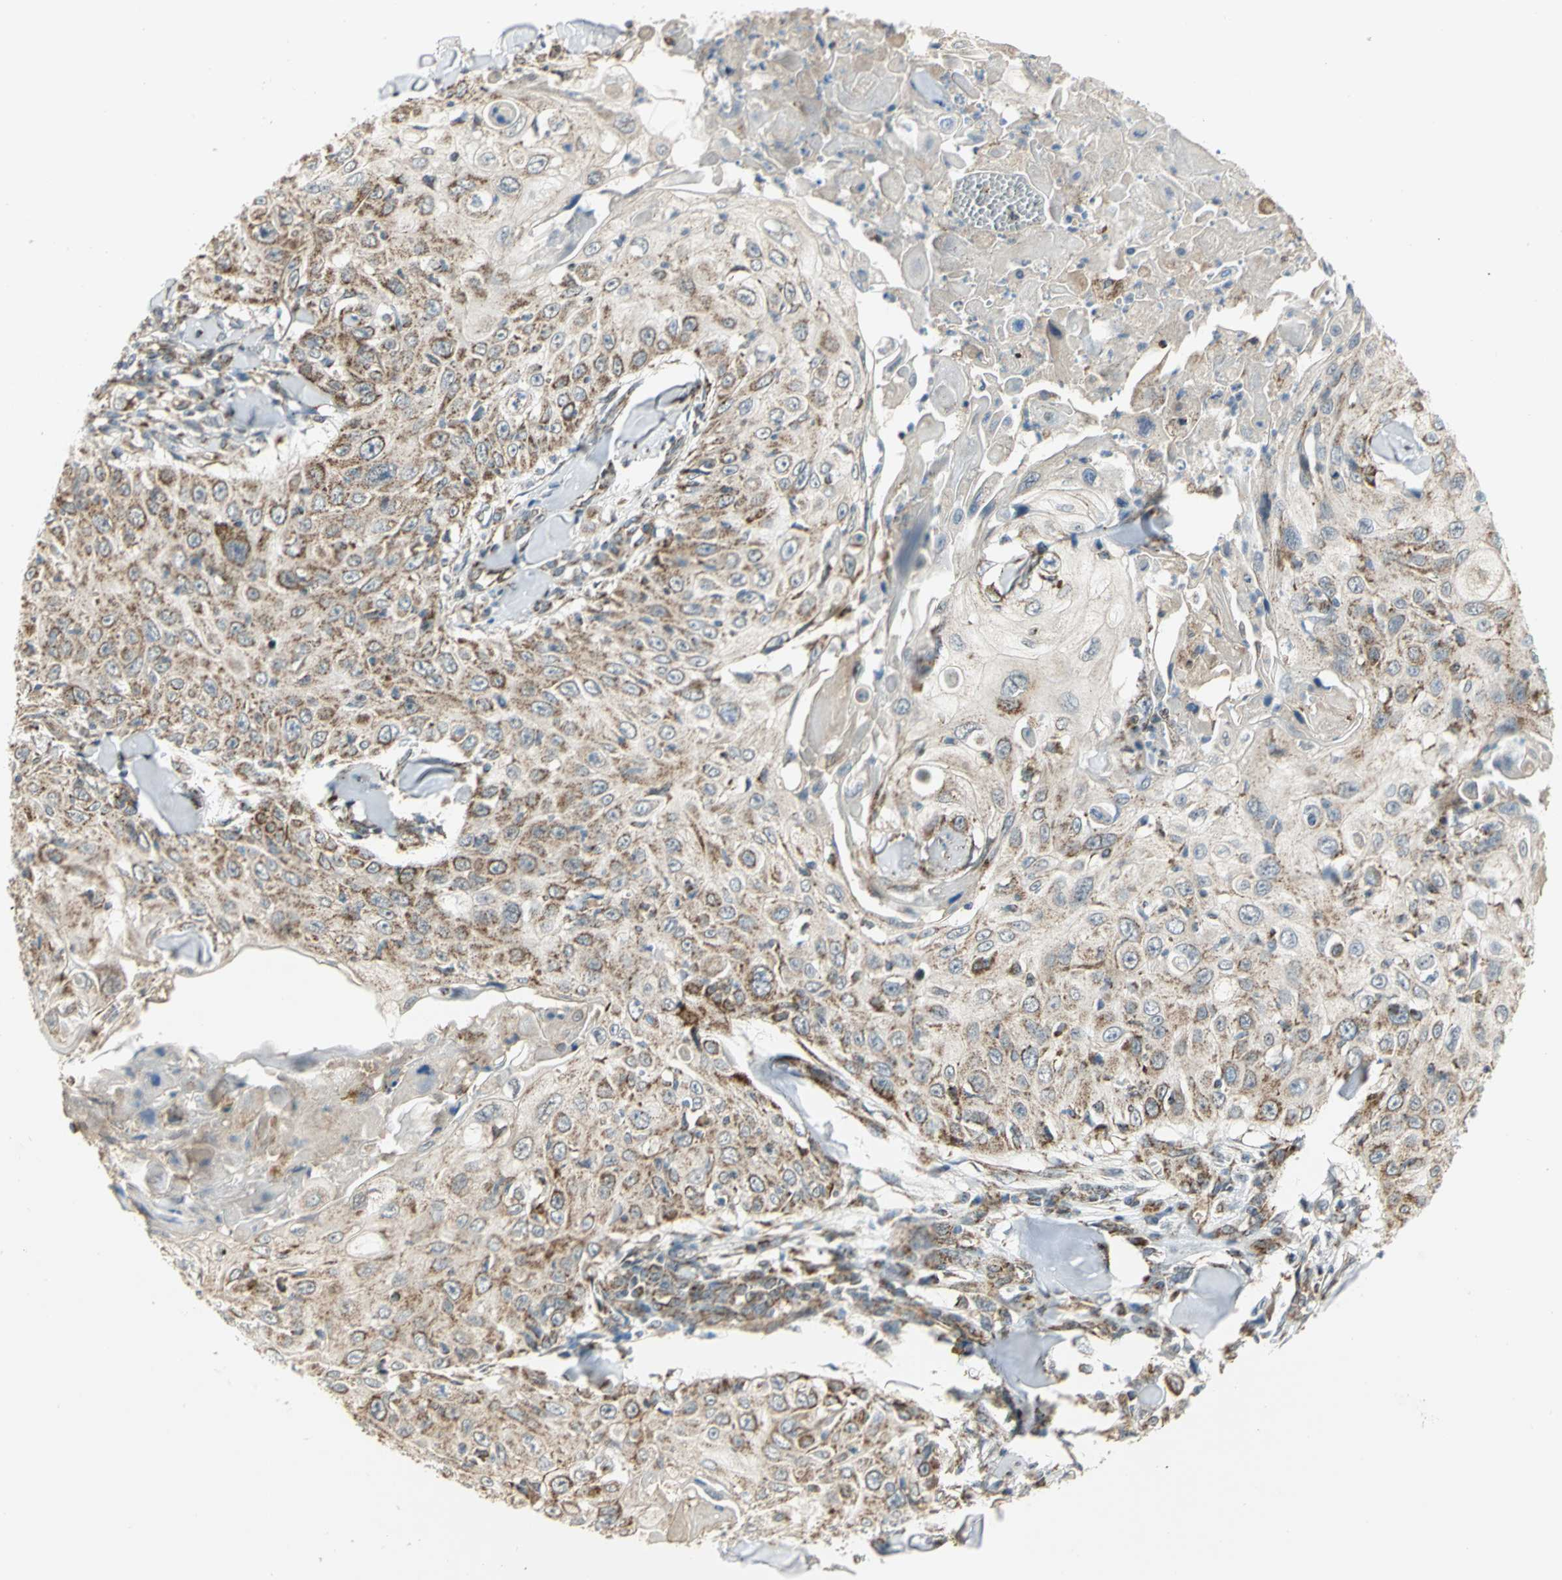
{"staining": {"intensity": "moderate", "quantity": ">75%", "location": "cytoplasmic/membranous"}, "tissue": "skin cancer", "cell_type": "Tumor cells", "image_type": "cancer", "snomed": [{"axis": "morphology", "description": "Squamous cell carcinoma, NOS"}, {"axis": "topography", "description": "Skin"}], "caption": "DAB immunohistochemical staining of skin squamous cell carcinoma exhibits moderate cytoplasmic/membranous protein staining in about >75% of tumor cells.", "gene": "MRPS22", "patient": {"sex": "male", "age": 86}}